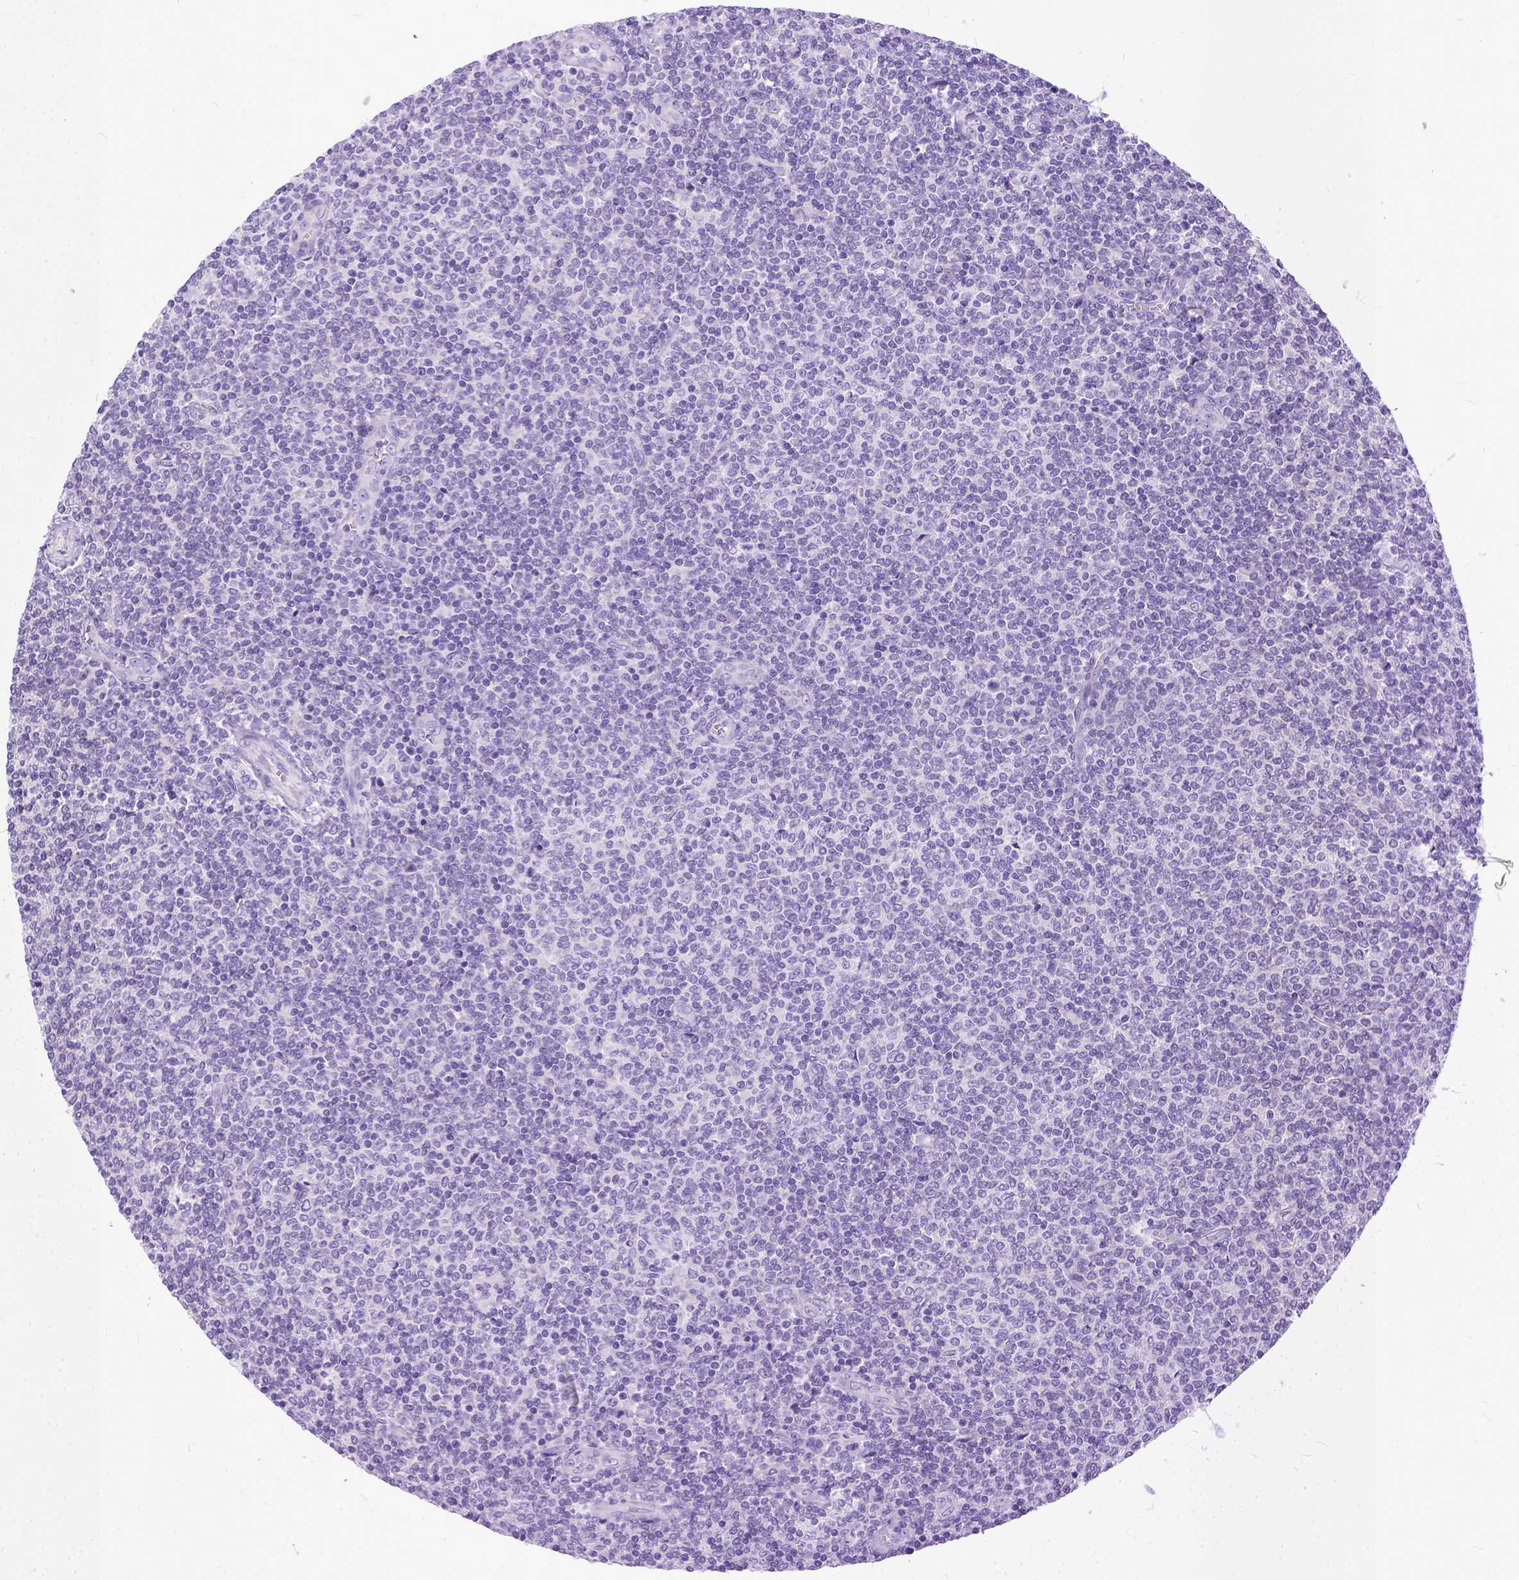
{"staining": {"intensity": "negative", "quantity": "none", "location": "none"}, "tissue": "lymphoma", "cell_type": "Tumor cells", "image_type": "cancer", "snomed": [{"axis": "morphology", "description": "Malignant lymphoma, non-Hodgkin's type, Low grade"}, {"axis": "topography", "description": "Lymph node"}], "caption": "The IHC image has no significant positivity in tumor cells of lymphoma tissue.", "gene": "PPL", "patient": {"sex": "male", "age": 52}}